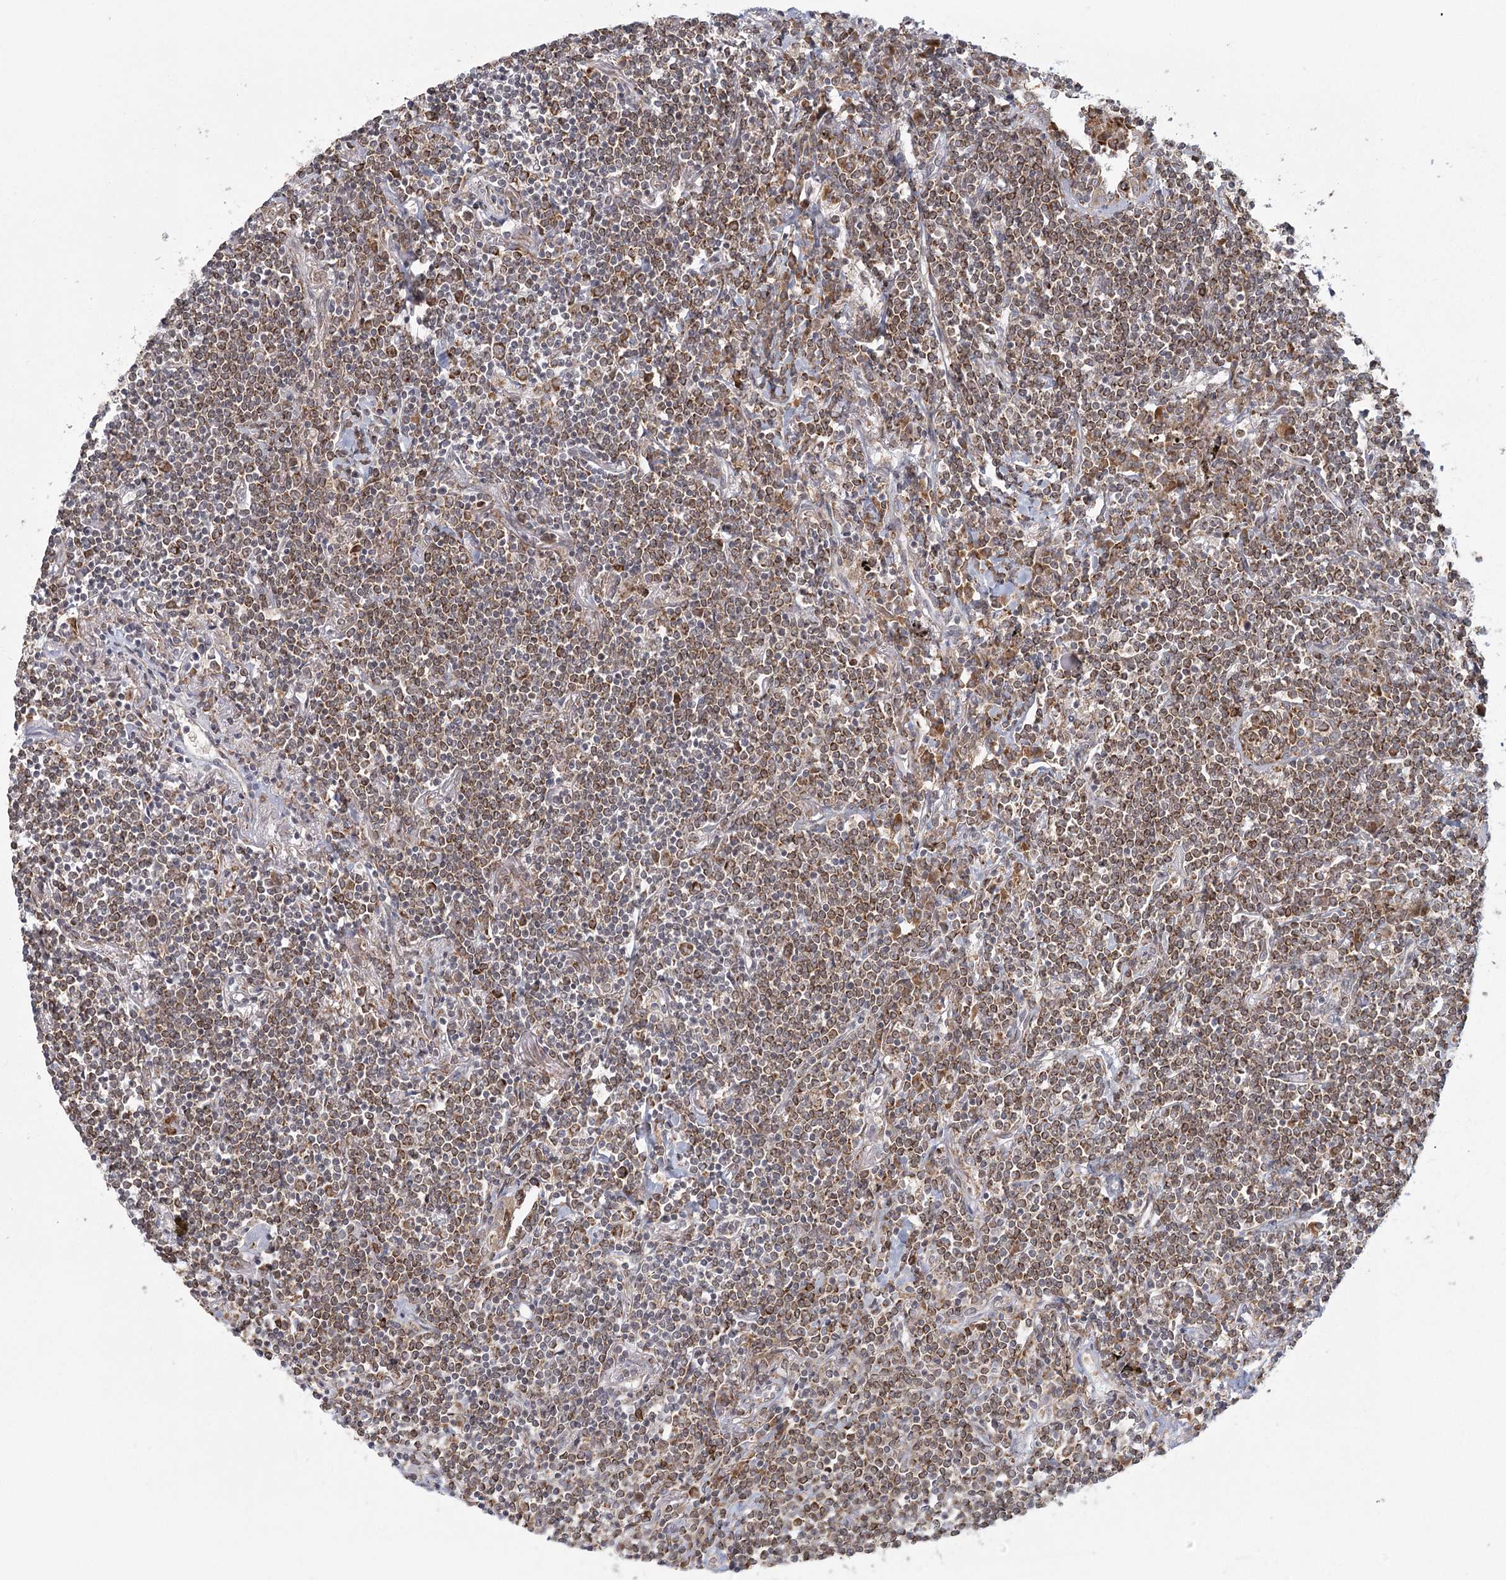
{"staining": {"intensity": "moderate", "quantity": ">75%", "location": "cytoplasmic/membranous"}, "tissue": "lymphoma", "cell_type": "Tumor cells", "image_type": "cancer", "snomed": [{"axis": "morphology", "description": "Malignant lymphoma, non-Hodgkin's type, Low grade"}, {"axis": "topography", "description": "Lung"}], "caption": "Lymphoma stained for a protein displays moderate cytoplasmic/membranous positivity in tumor cells.", "gene": "LACTB", "patient": {"sex": "female", "age": 71}}